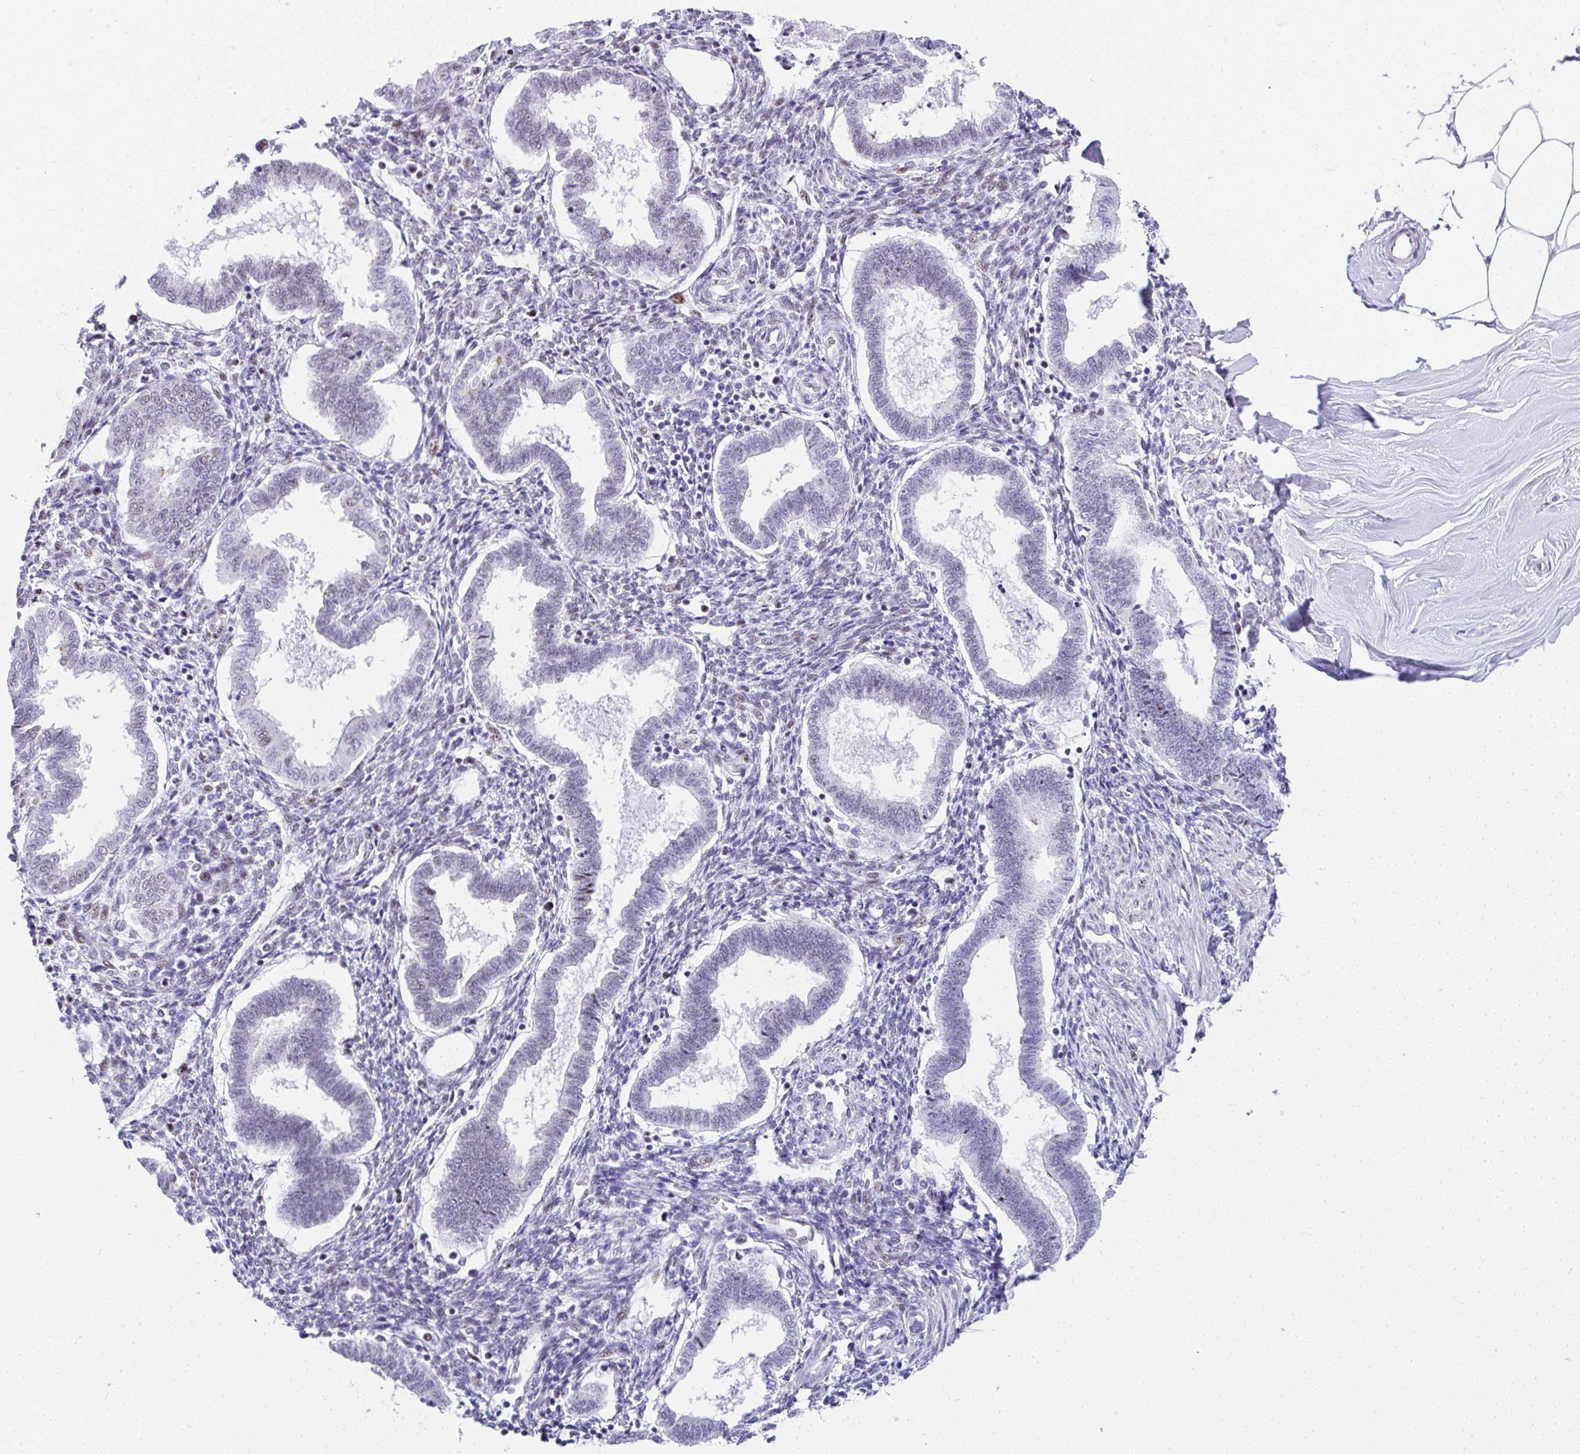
{"staining": {"intensity": "negative", "quantity": "none", "location": "none"}, "tissue": "endometrium", "cell_type": "Cells in endometrial stroma", "image_type": "normal", "snomed": [{"axis": "morphology", "description": "Normal tissue, NOS"}, {"axis": "topography", "description": "Endometrium"}], "caption": "IHC of normal human endometrium displays no staining in cells in endometrial stroma. (DAB (3,3'-diaminobenzidine) IHC, high magnification).", "gene": "NR1D2", "patient": {"sex": "female", "age": 24}}